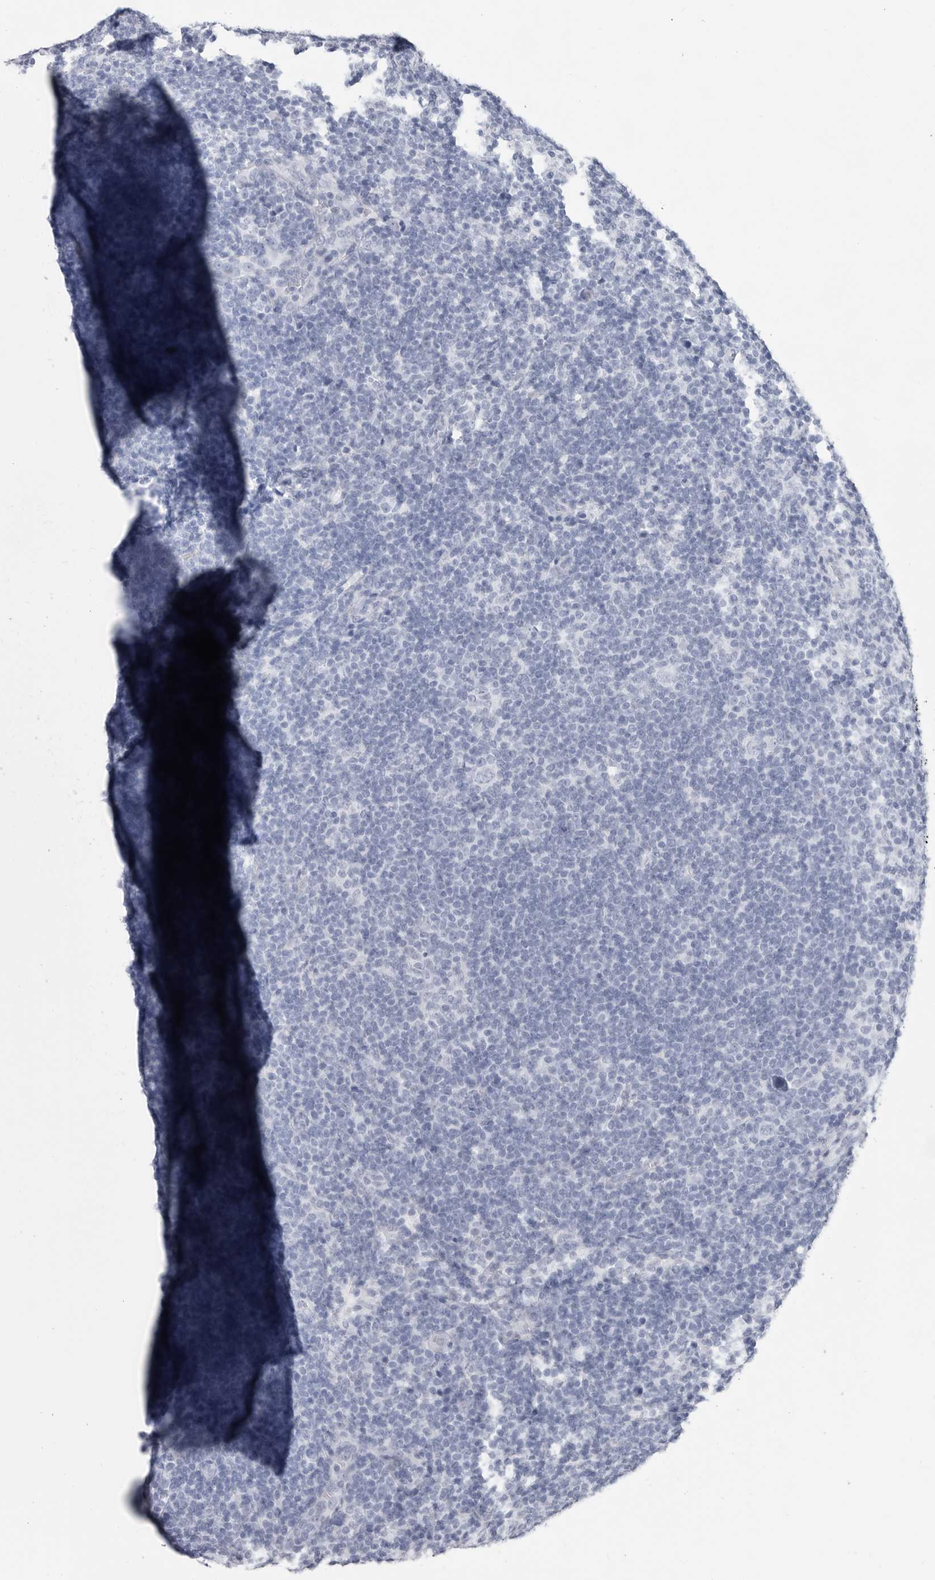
{"staining": {"intensity": "negative", "quantity": "none", "location": "none"}, "tissue": "lymphoma", "cell_type": "Tumor cells", "image_type": "cancer", "snomed": [{"axis": "morphology", "description": "Hodgkin's disease, NOS"}, {"axis": "topography", "description": "Lymph node"}], "caption": "Immunohistochemistry (IHC) of Hodgkin's disease reveals no expression in tumor cells.", "gene": "CSH1", "patient": {"sex": "female", "age": 57}}